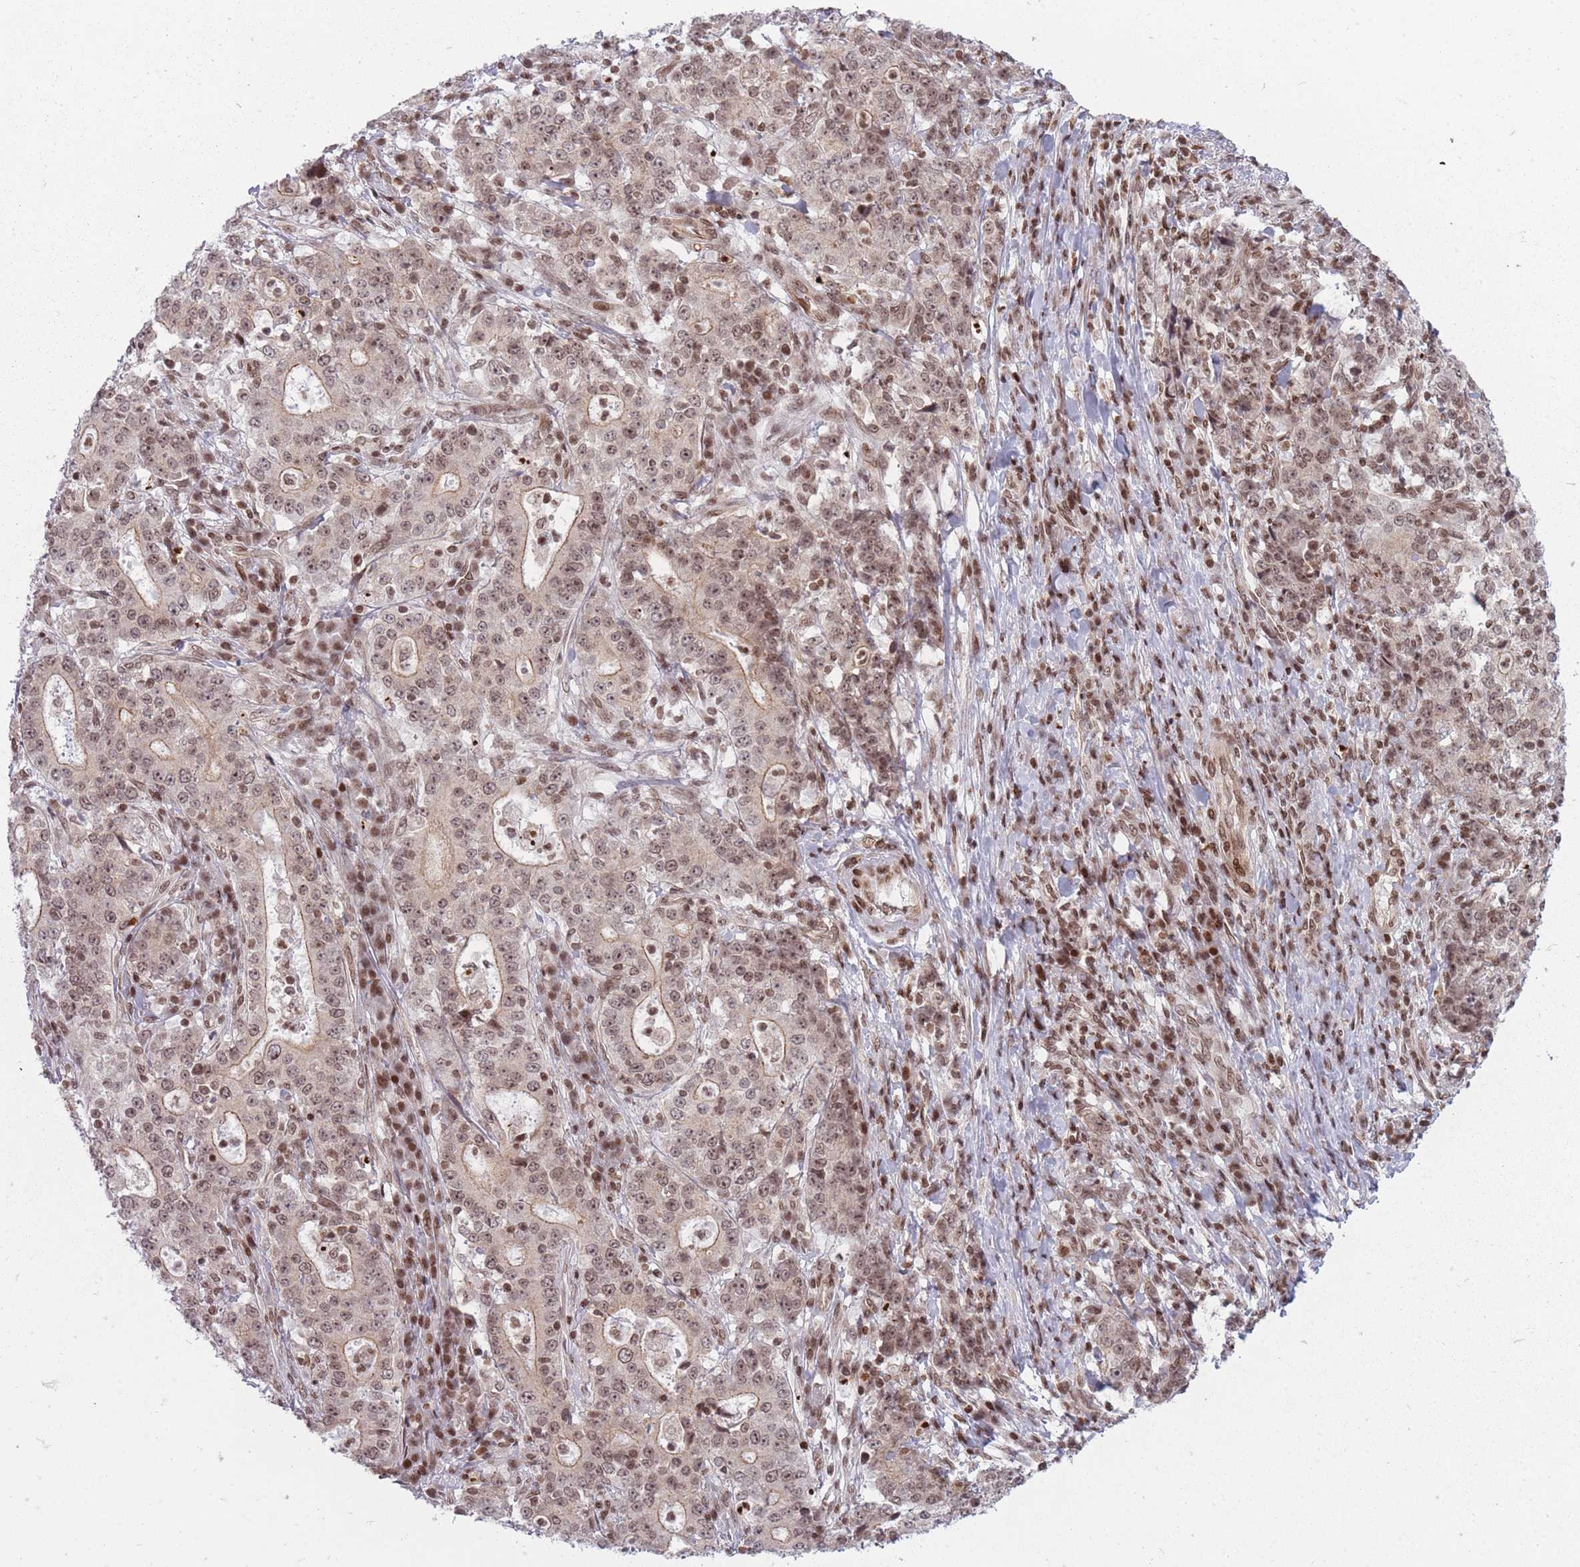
{"staining": {"intensity": "weak", "quantity": ">75%", "location": "cytoplasmic/membranous,nuclear"}, "tissue": "stomach cancer", "cell_type": "Tumor cells", "image_type": "cancer", "snomed": [{"axis": "morphology", "description": "Normal tissue, NOS"}, {"axis": "morphology", "description": "Adenocarcinoma, NOS"}, {"axis": "topography", "description": "Stomach, upper"}, {"axis": "topography", "description": "Stomach"}], "caption": "Weak cytoplasmic/membranous and nuclear positivity for a protein is identified in approximately >75% of tumor cells of stomach adenocarcinoma using IHC.", "gene": "TMC6", "patient": {"sex": "male", "age": 59}}